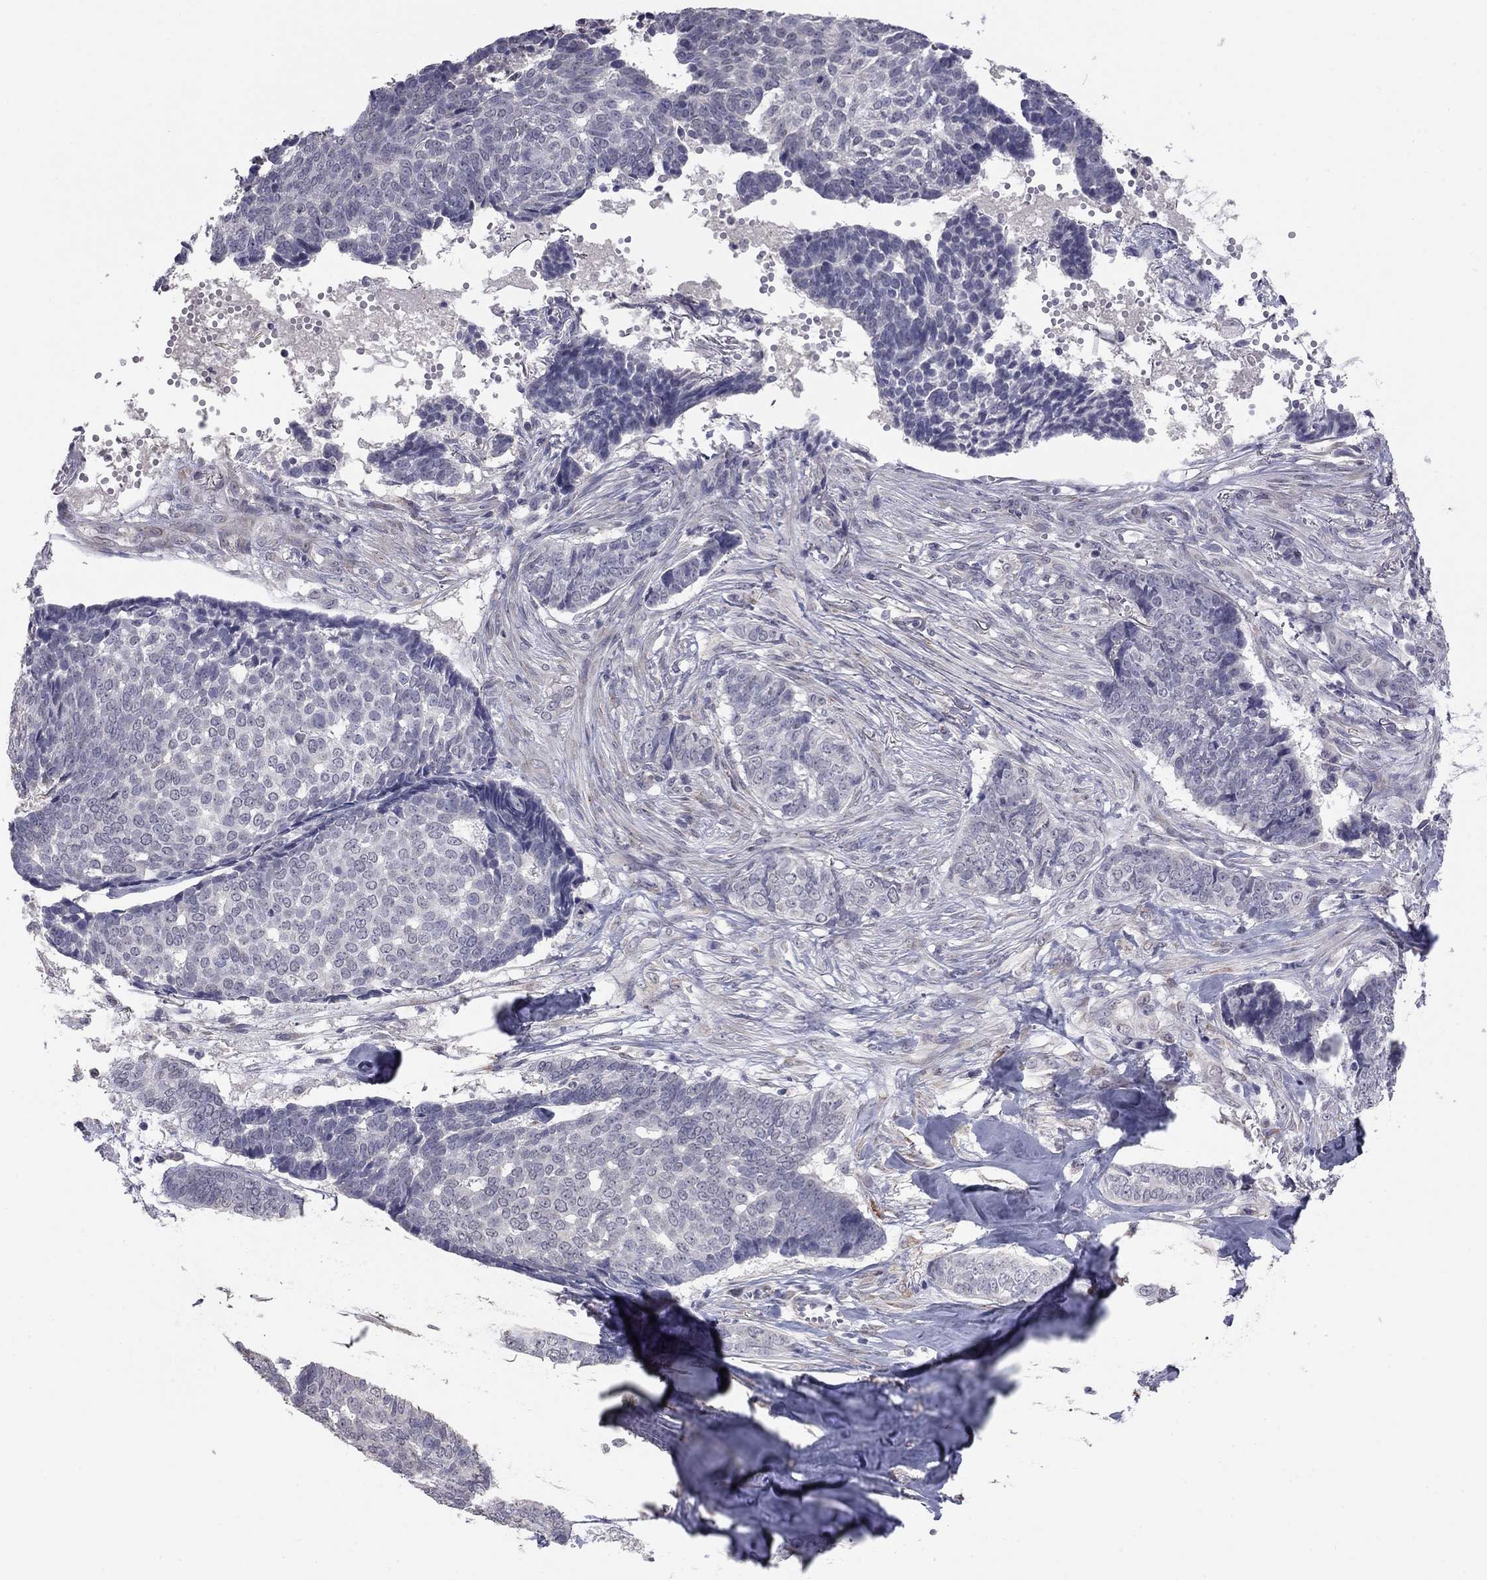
{"staining": {"intensity": "negative", "quantity": "none", "location": "none"}, "tissue": "skin cancer", "cell_type": "Tumor cells", "image_type": "cancer", "snomed": [{"axis": "morphology", "description": "Basal cell carcinoma"}, {"axis": "topography", "description": "Skin"}], "caption": "Immunohistochemistry (IHC) of human basal cell carcinoma (skin) shows no staining in tumor cells.", "gene": "PRRT2", "patient": {"sex": "male", "age": 86}}